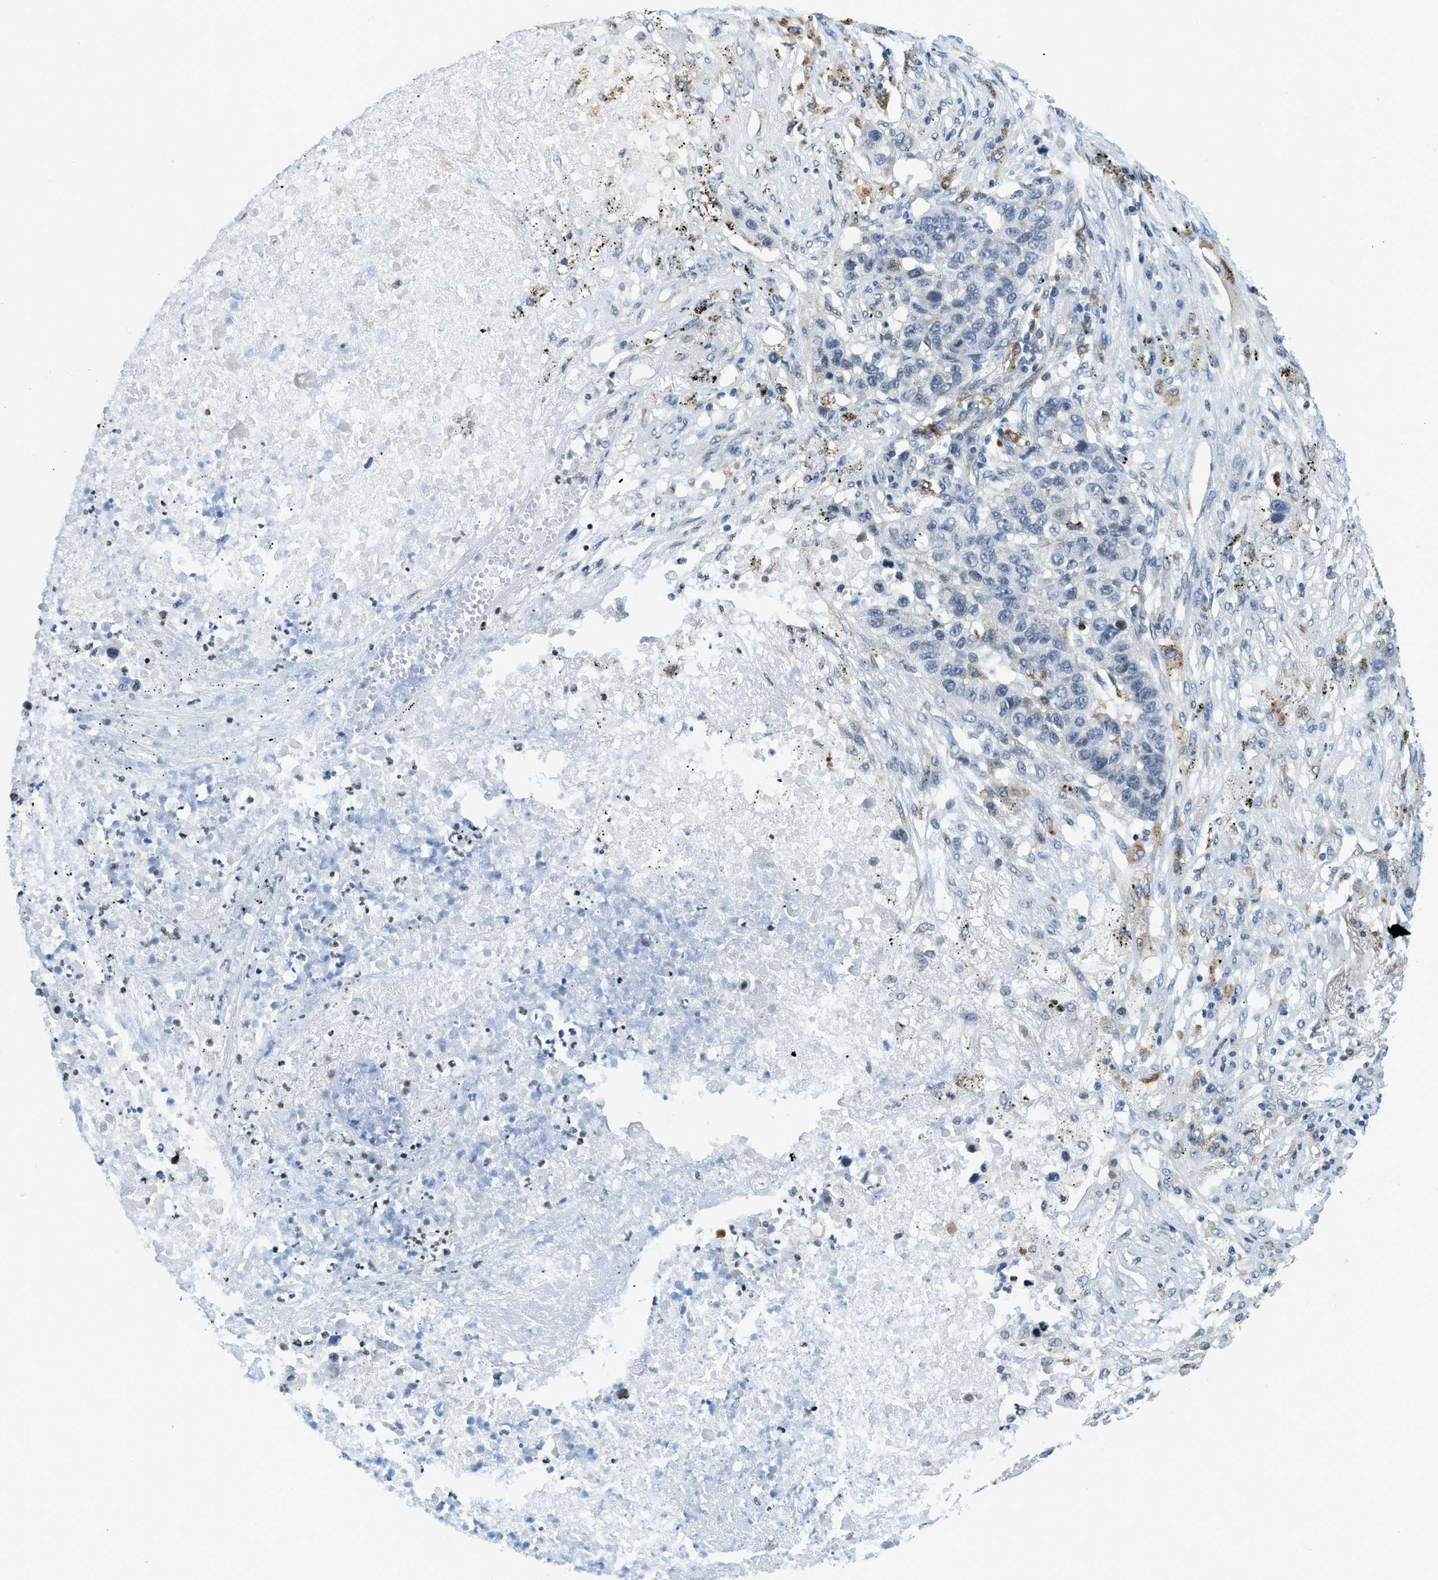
{"staining": {"intensity": "negative", "quantity": "none", "location": "none"}, "tissue": "lung cancer", "cell_type": "Tumor cells", "image_type": "cancer", "snomed": [{"axis": "morphology", "description": "Squamous cell carcinoma, NOS"}, {"axis": "topography", "description": "Lung"}], "caption": "IHC of human lung cancer (squamous cell carcinoma) shows no expression in tumor cells.", "gene": "UVRAG", "patient": {"sex": "male", "age": 57}}